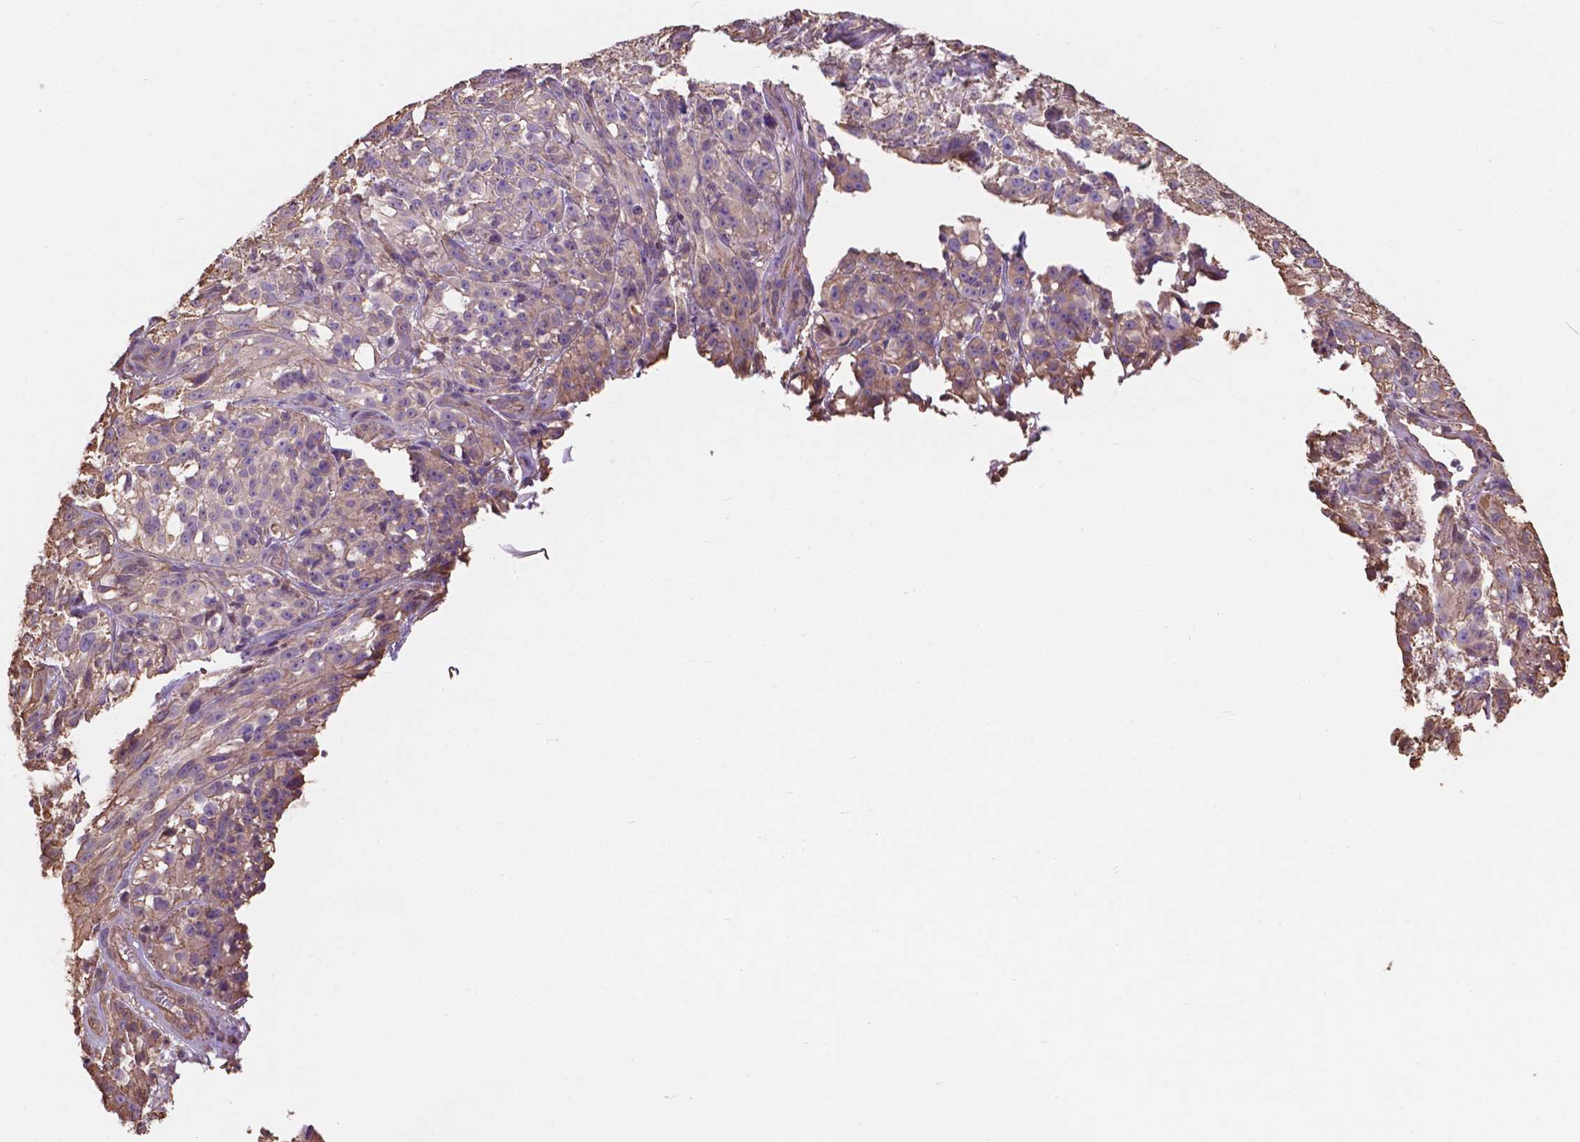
{"staining": {"intensity": "weak", "quantity": "<25%", "location": "cytoplasmic/membranous"}, "tissue": "melanoma", "cell_type": "Tumor cells", "image_type": "cancer", "snomed": [{"axis": "morphology", "description": "Malignant melanoma, NOS"}, {"axis": "topography", "description": "Skin"}], "caption": "Human melanoma stained for a protein using immunohistochemistry reveals no expression in tumor cells.", "gene": "NIPA2", "patient": {"sex": "female", "age": 85}}